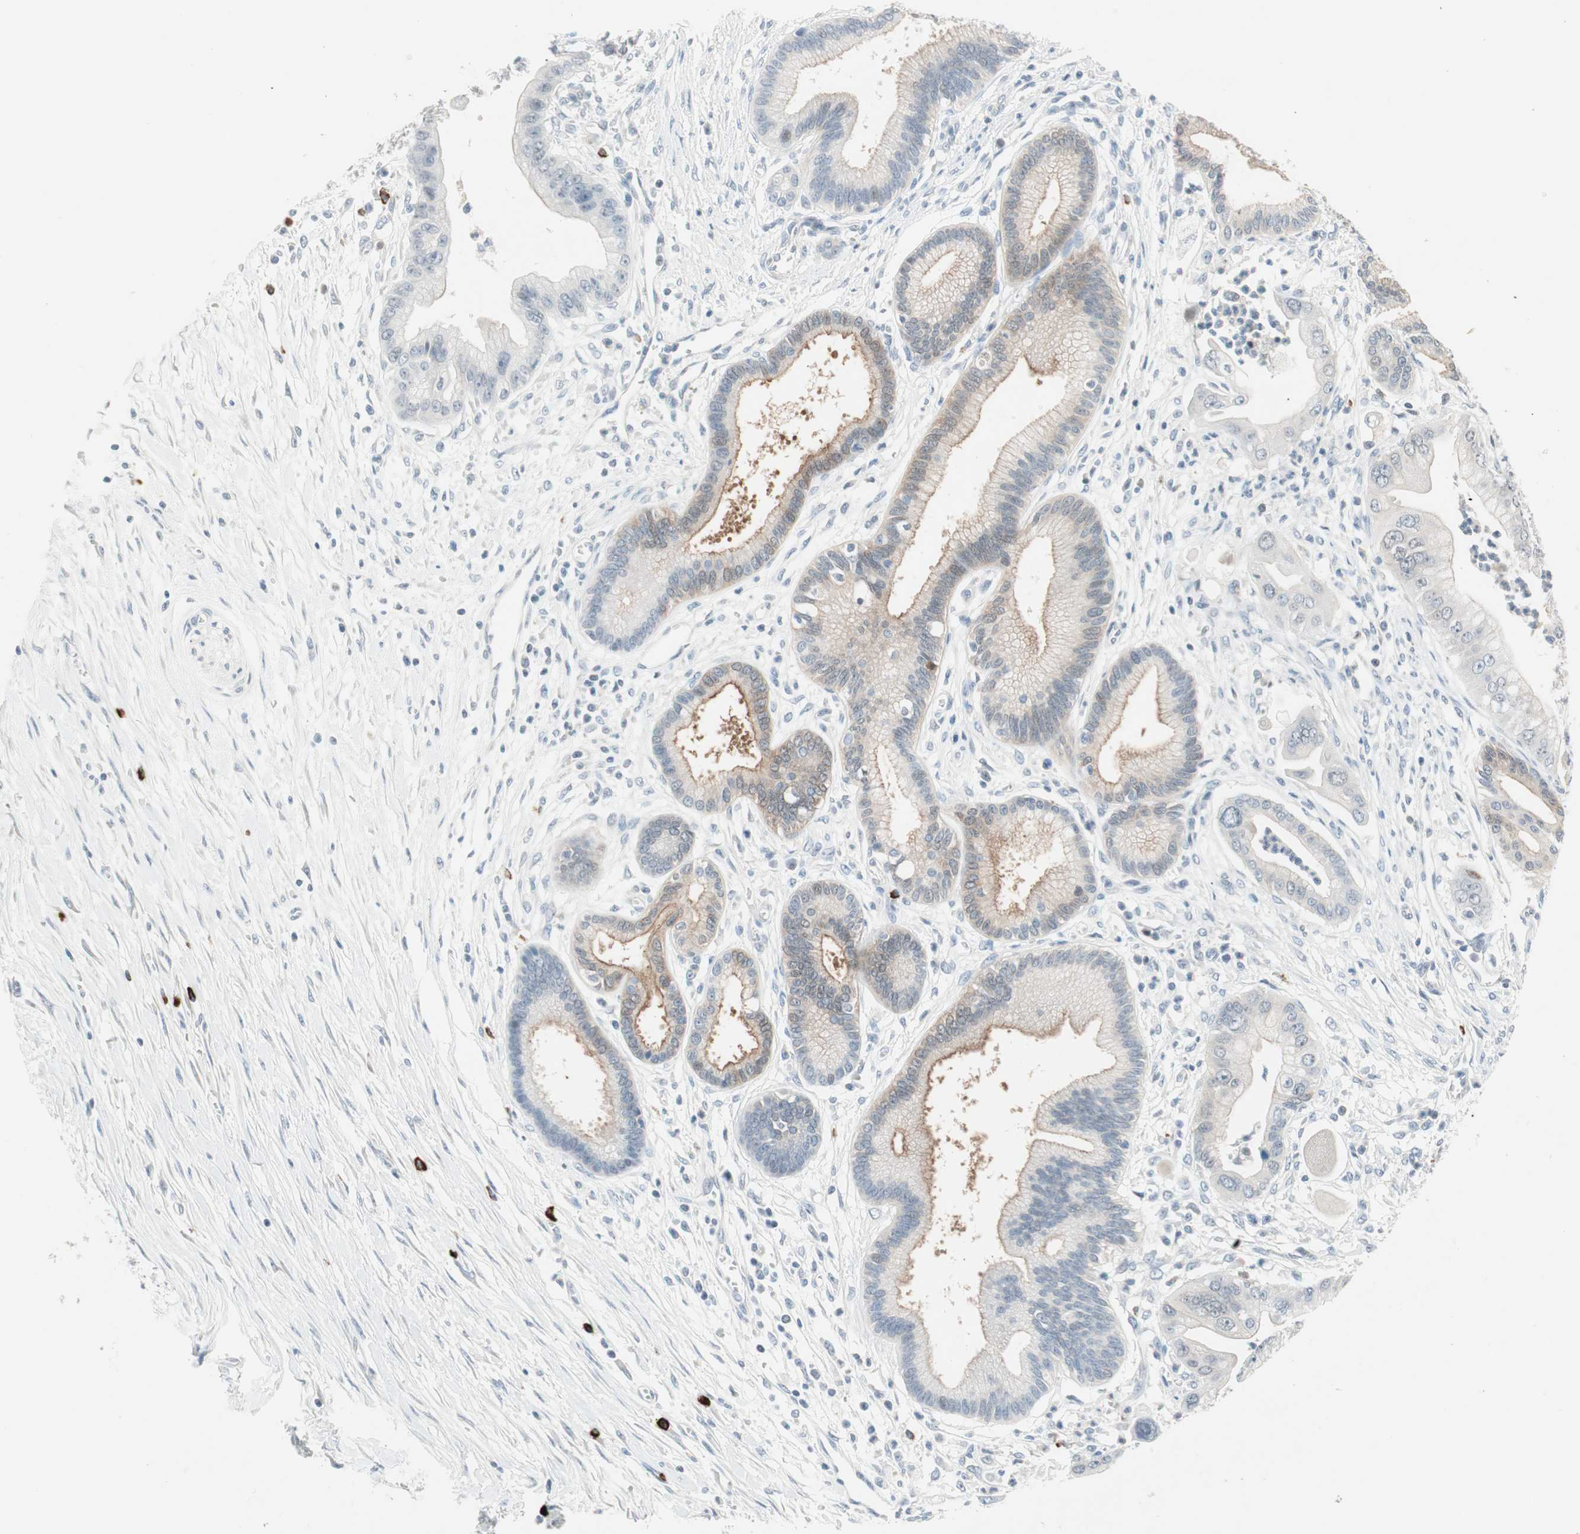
{"staining": {"intensity": "weak", "quantity": "25%-75%", "location": "cytoplasmic/membranous"}, "tissue": "pancreatic cancer", "cell_type": "Tumor cells", "image_type": "cancer", "snomed": [{"axis": "morphology", "description": "Adenocarcinoma, NOS"}, {"axis": "topography", "description": "Pancreas"}], "caption": "Protein expression analysis of adenocarcinoma (pancreatic) reveals weak cytoplasmic/membranous expression in about 25%-75% of tumor cells. (DAB IHC, brown staining for protein, blue staining for nuclei).", "gene": "PDZK1", "patient": {"sex": "male", "age": 59}}